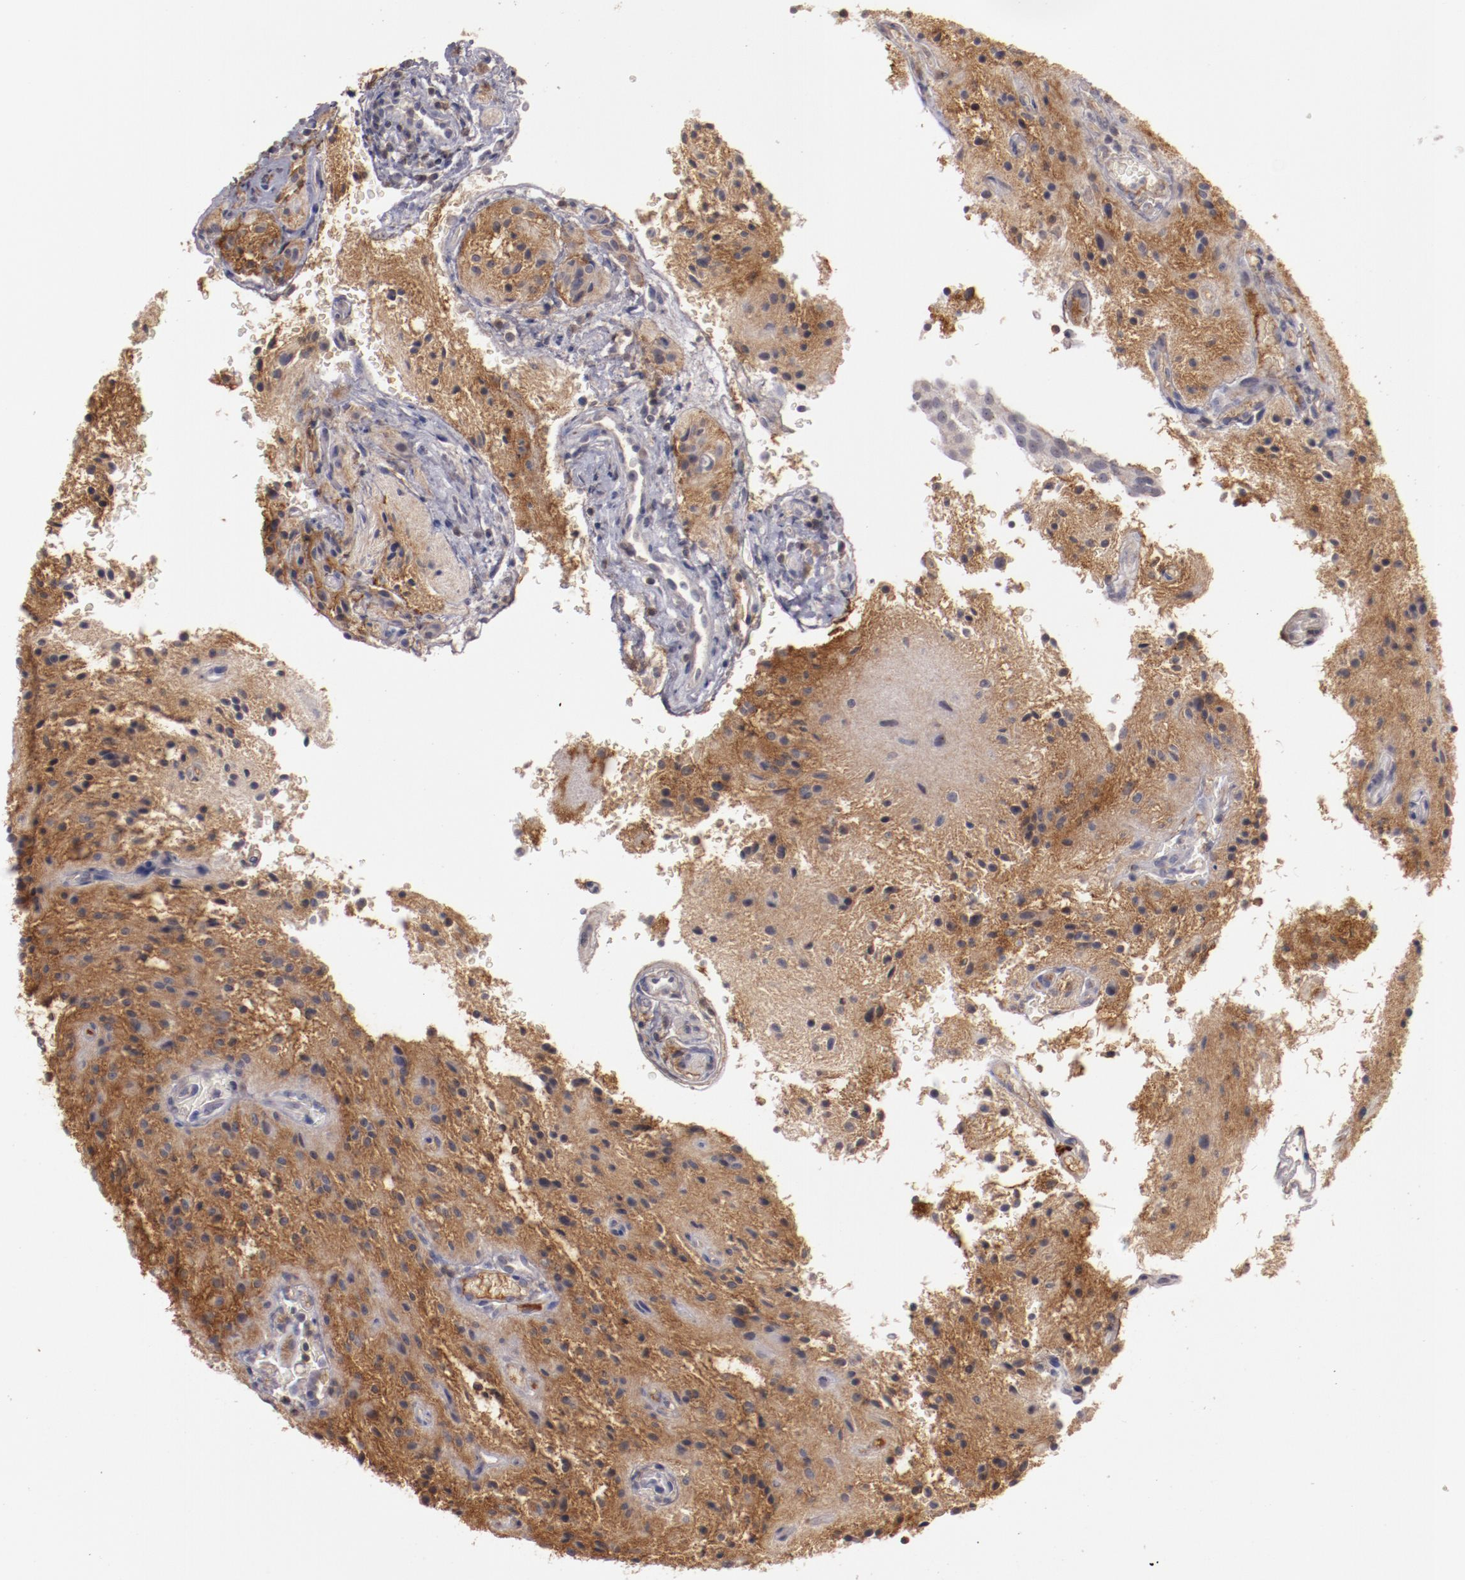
{"staining": {"intensity": "negative", "quantity": "none", "location": "none"}, "tissue": "glioma", "cell_type": "Tumor cells", "image_type": "cancer", "snomed": [{"axis": "morphology", "description": "Glioma, malignant, NOS"}, {"axis": "topography", "description": "Cerebellum"}], "caption": "There is no significant expression in tumor cells of glioma. (DAB immunohistochemistry with hematoxylin counter stain).", "gene": "MBL2", "patient": {"sex": "female", "age": 10}}